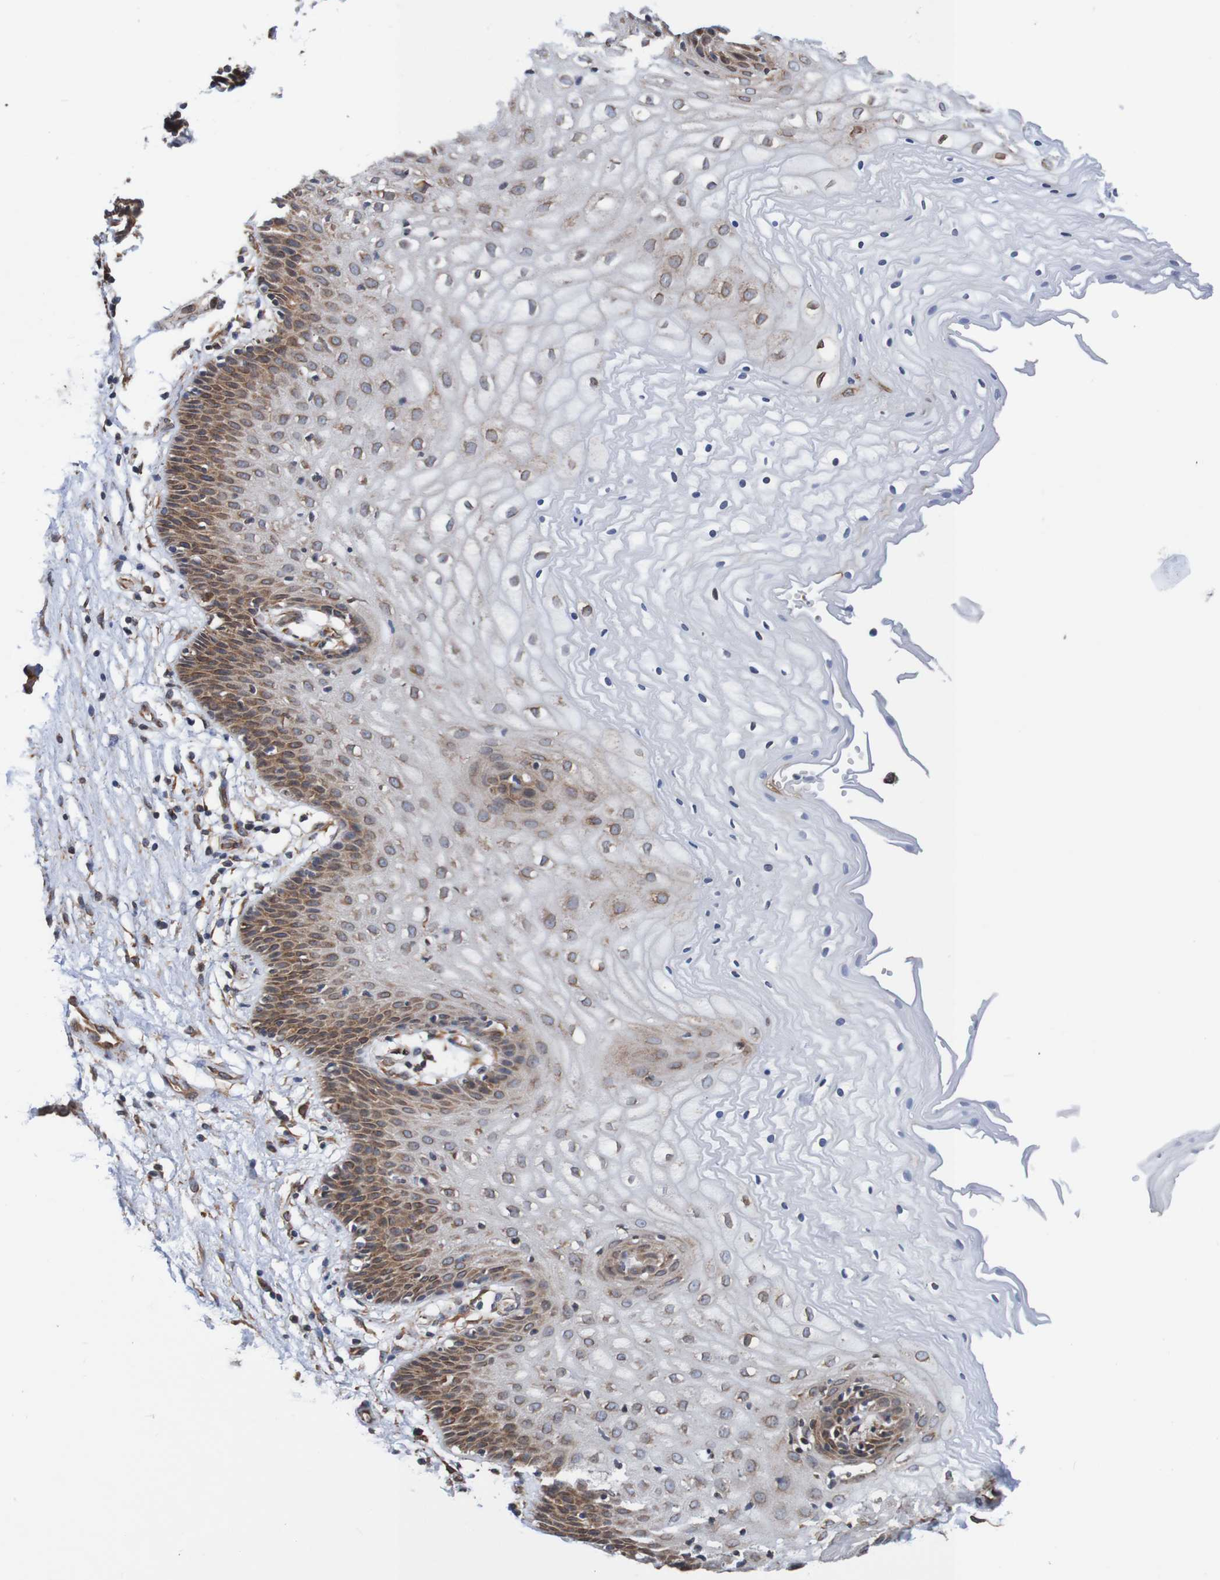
{"staining": {"intensity": "moderate", "quantity": "25%-75%", "location": "cytoplasmic/membranous,nuclear"}, "tissue": "vagina", "cell_type": "Squamous epithelial cells", "image_type": "normal", "snomed": [{"axis": "morphology", "description": "Normal tissue, NOS"}, {"axis": "topography", "description": "Vagina"}], "caption": "A brown stain labels moderate cytoplasmic/membranous,nuclear expression of a protein in squamous epithelial cells of unremarkable vagina.", "gene": "TMEM109", "patient": {"sex": "female", "age": 34}}